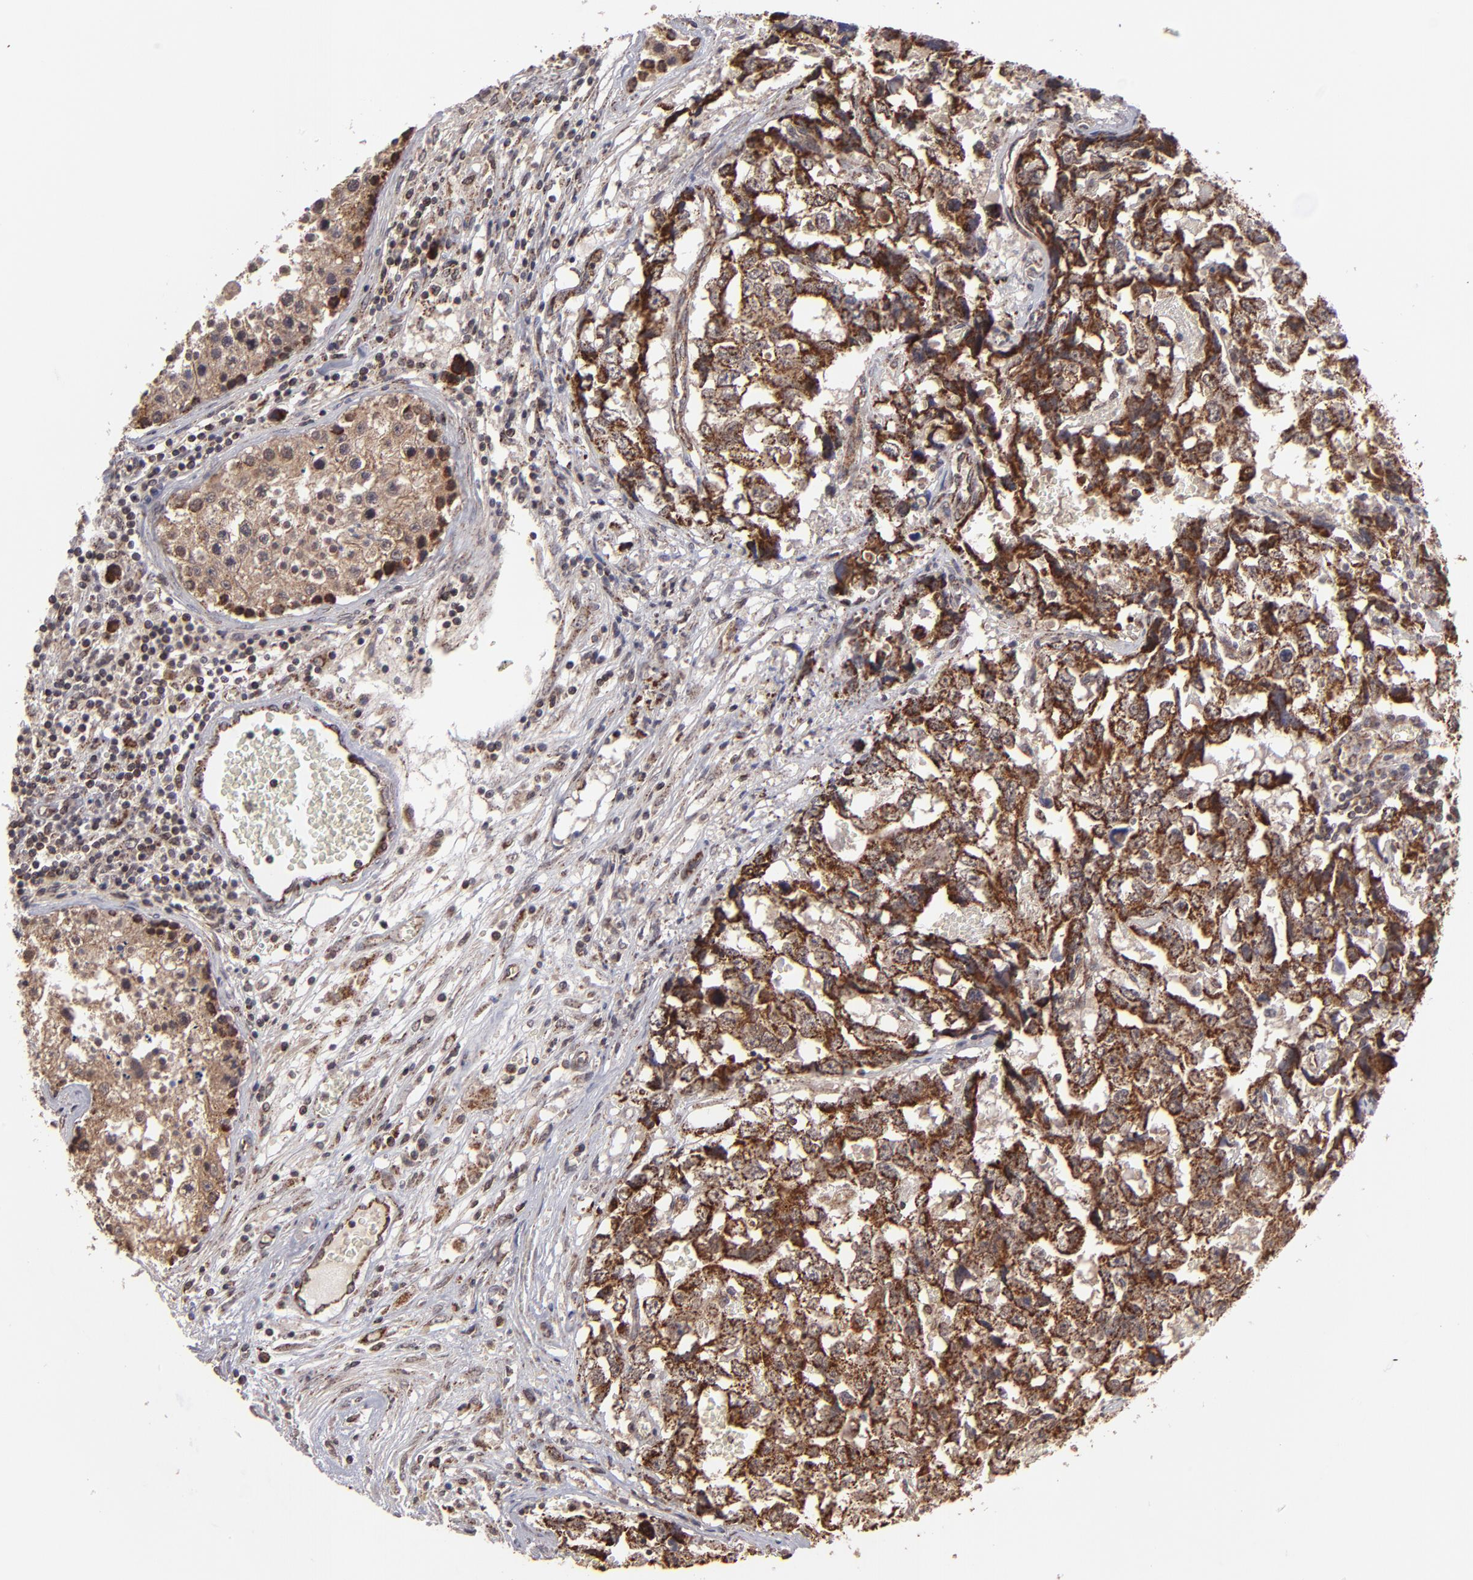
{"staining": {"intensity": "strong", "quantity": ">75%", "location": "cytoplasmic/membranous"}, "tissue": "testis cancer", "cell_type": "Tumor cells", "image_type": "cancer", "snomed": [{"axis": "morphology", "description": "Carcinoma, Embryonal, NOS"}, {"axis": "topography", "description": "Testis"}], "caption": "Human testis cancer (embryonal carcinoma) stained with a brown dye exhibits strong cytoplasmic/membranous positive positivity in approximately >75% of tumor cells.", "gene": "SLC15A1", "patient": {"sex": "male", "age": 31}}